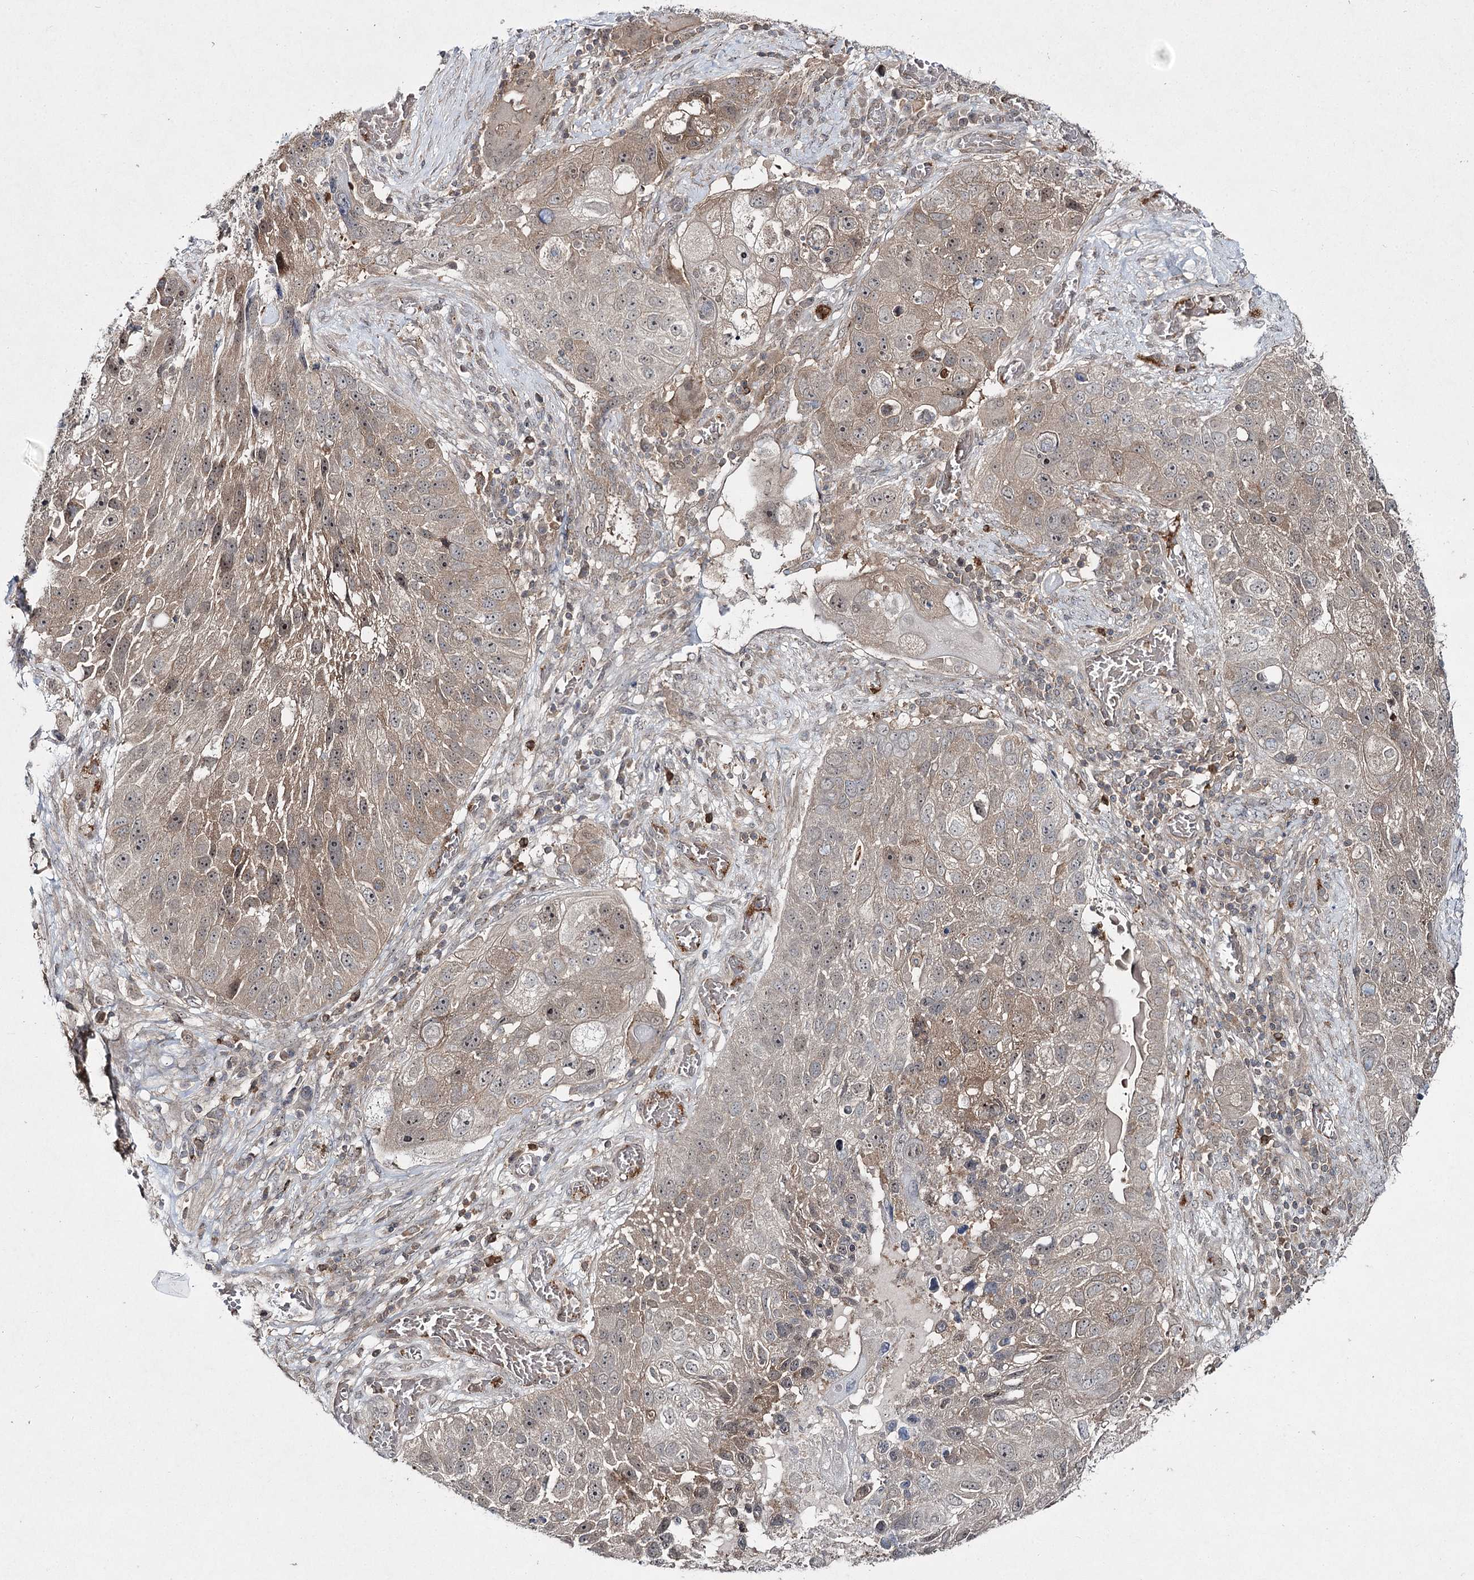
{"staining": {"intensity": "weak", "quantity": "25%-75%", "location": "cytoplasmic/membranous"}, "tissue": "lung cancer", "cell_type": "Tumor cells", "image_type": "cancer", "snomed": [{"axis": "morphology", "description": "Squamous cell carcinoma, NOS"}, {"axis": "topography", "description": "Lung"}], "caption": "DAB (3,3'-diaminobenzidine) immunohistochemical staining of lung cancer exhibits weak cytoplasmic/membranous protein staining in approximately 25%-75% of tumor cells.", "gene": "WDR44", "patient": {"sex": "male", "age": 61}}